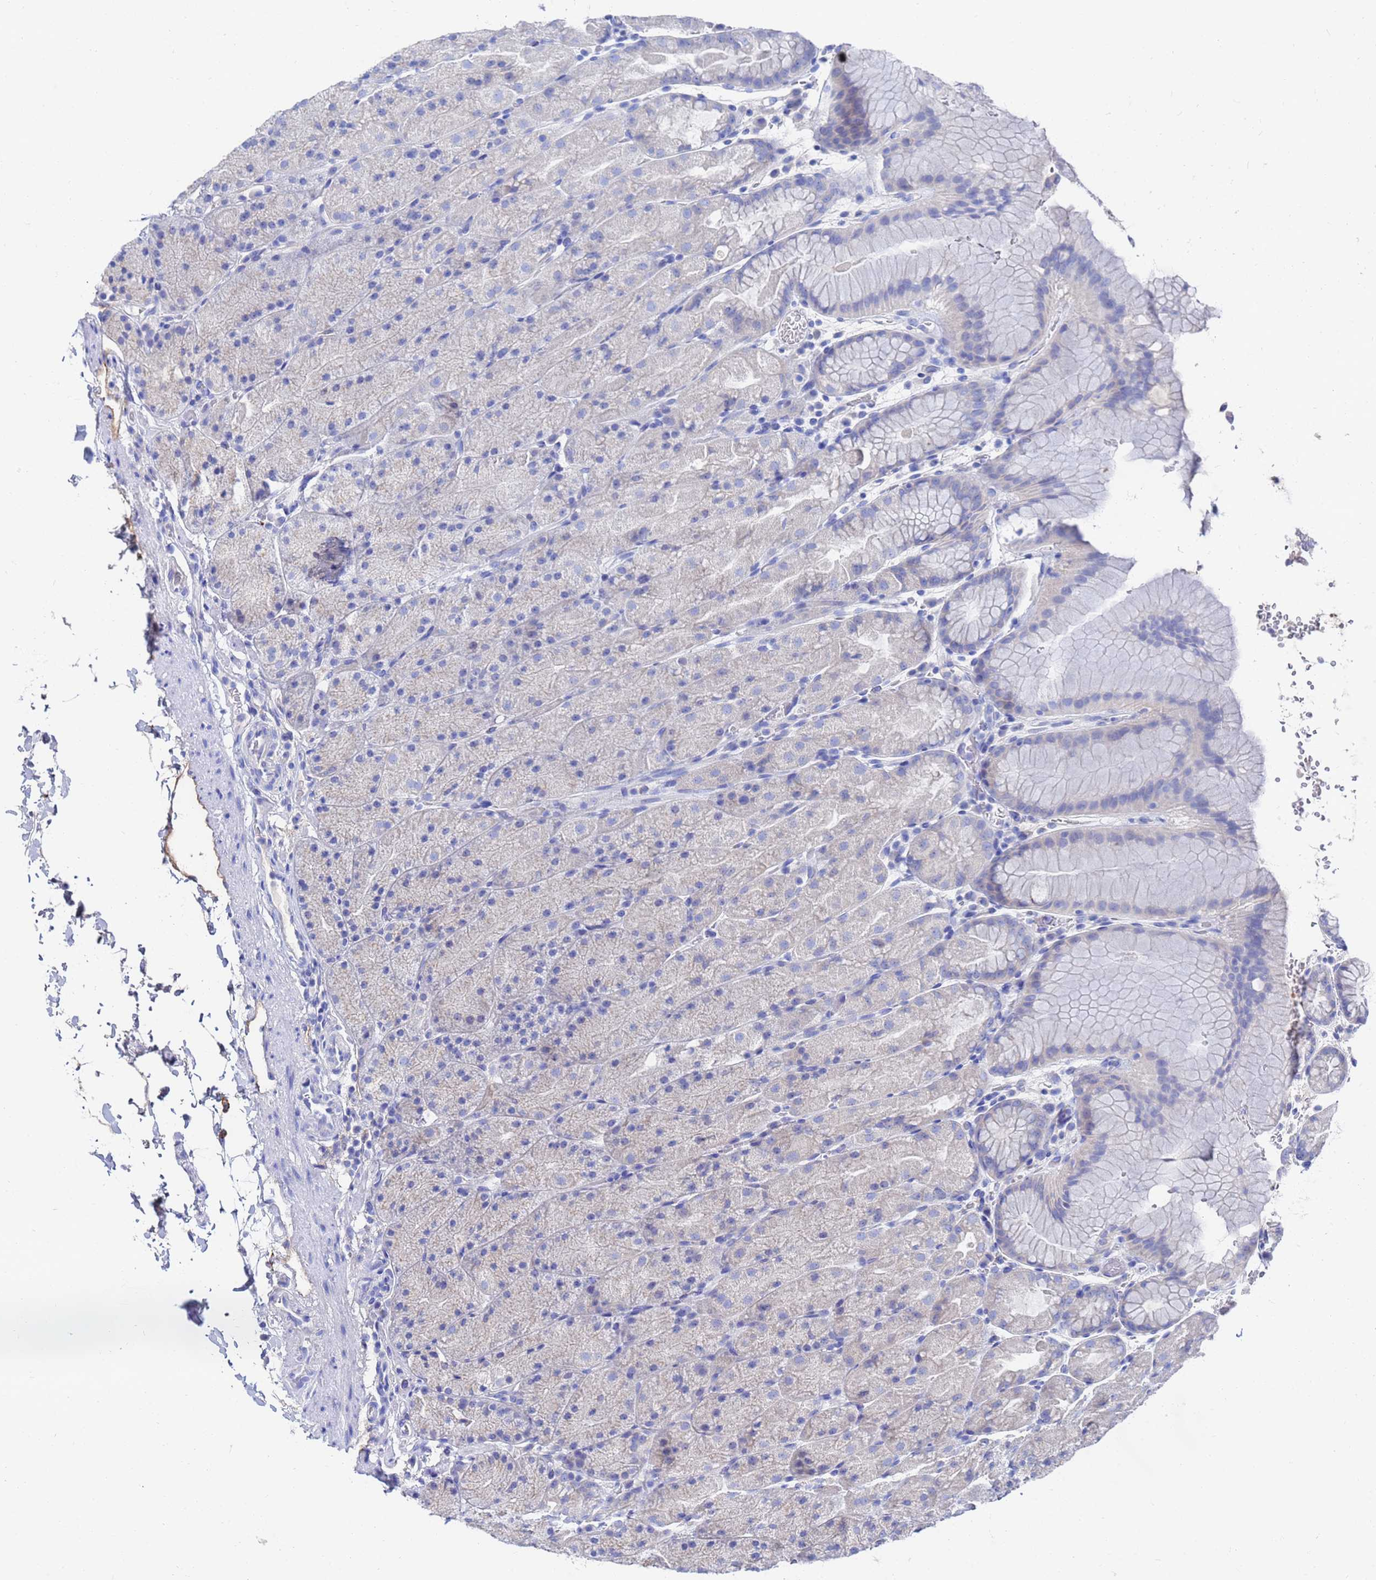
{"staining": {"intensity": "negative", "quantity": "none", "location": "none"}, "tissue": "stomach", "cell_type": "Glandular cells", "image_type": "normal", "snomed": [{"axis": "morphology", "description": "Normal tissue, NOS"}, {"axis": "topography", "description": "Stomach, upper"}, {"axis": "topography", "description": "Stomach, lower"}], "caption": "High power microscopy image of an IHC histopathology image of unremarkable stomach, revealing no significant expression in glandular cells.", "gene": "AQP12A", "patient": {"sex": "male", "age": 67}}